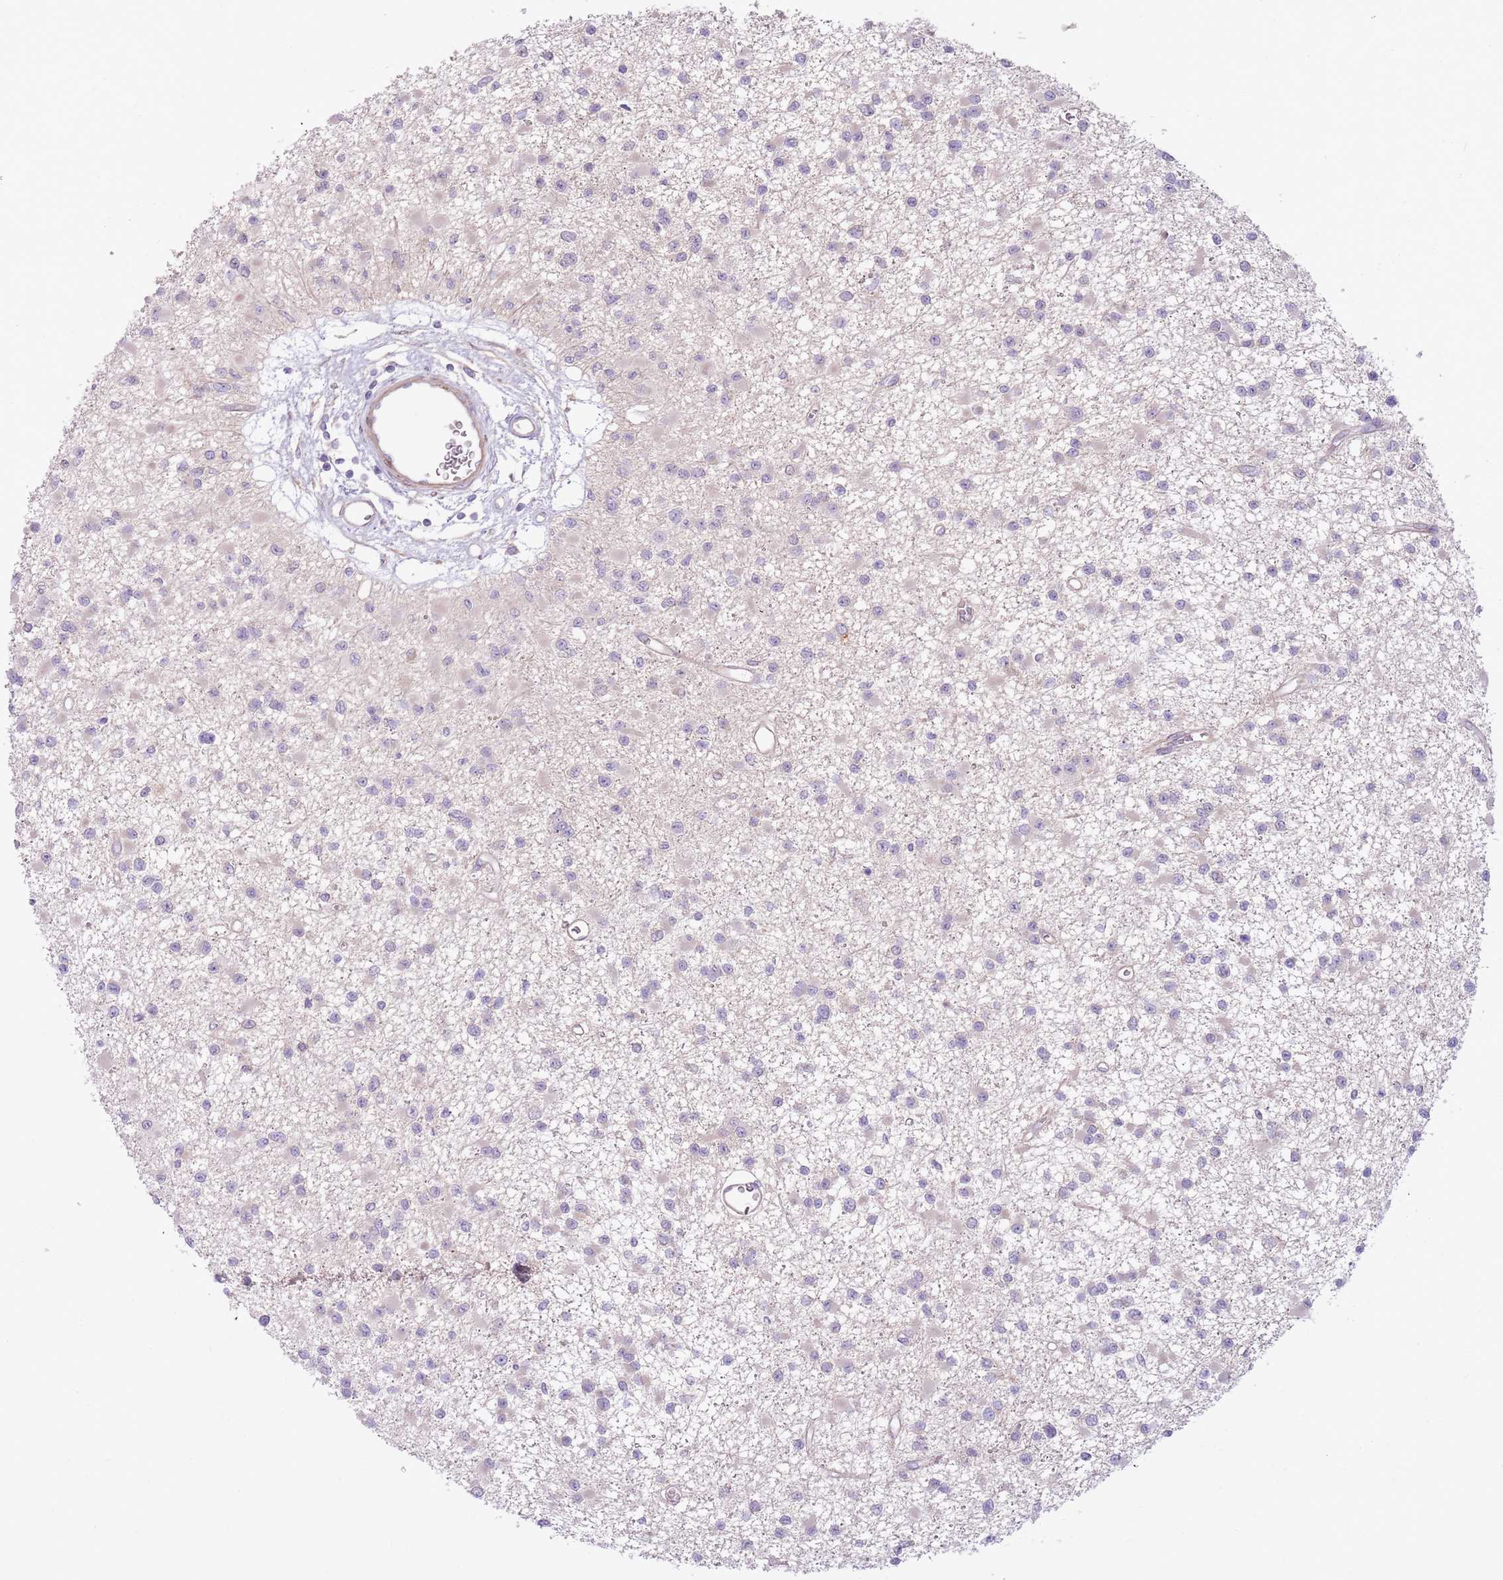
{"staining": {"intensity": "negative", "quantity": "none", "location": "none"}, "tissue": "glioma", "cell_type": "Tumor cells", "image_type": "cancer", "snomed": [{"axis": "morphology", "description": "Glioma, malignant, Low grade"}, {"axis": "topography", "description": "Brain"}], "caption": "Tumor cells show no significant staining in low-grade glioma (malignant).", "gene": "MRO", "patient": {"sex": "female", "age": 22}}